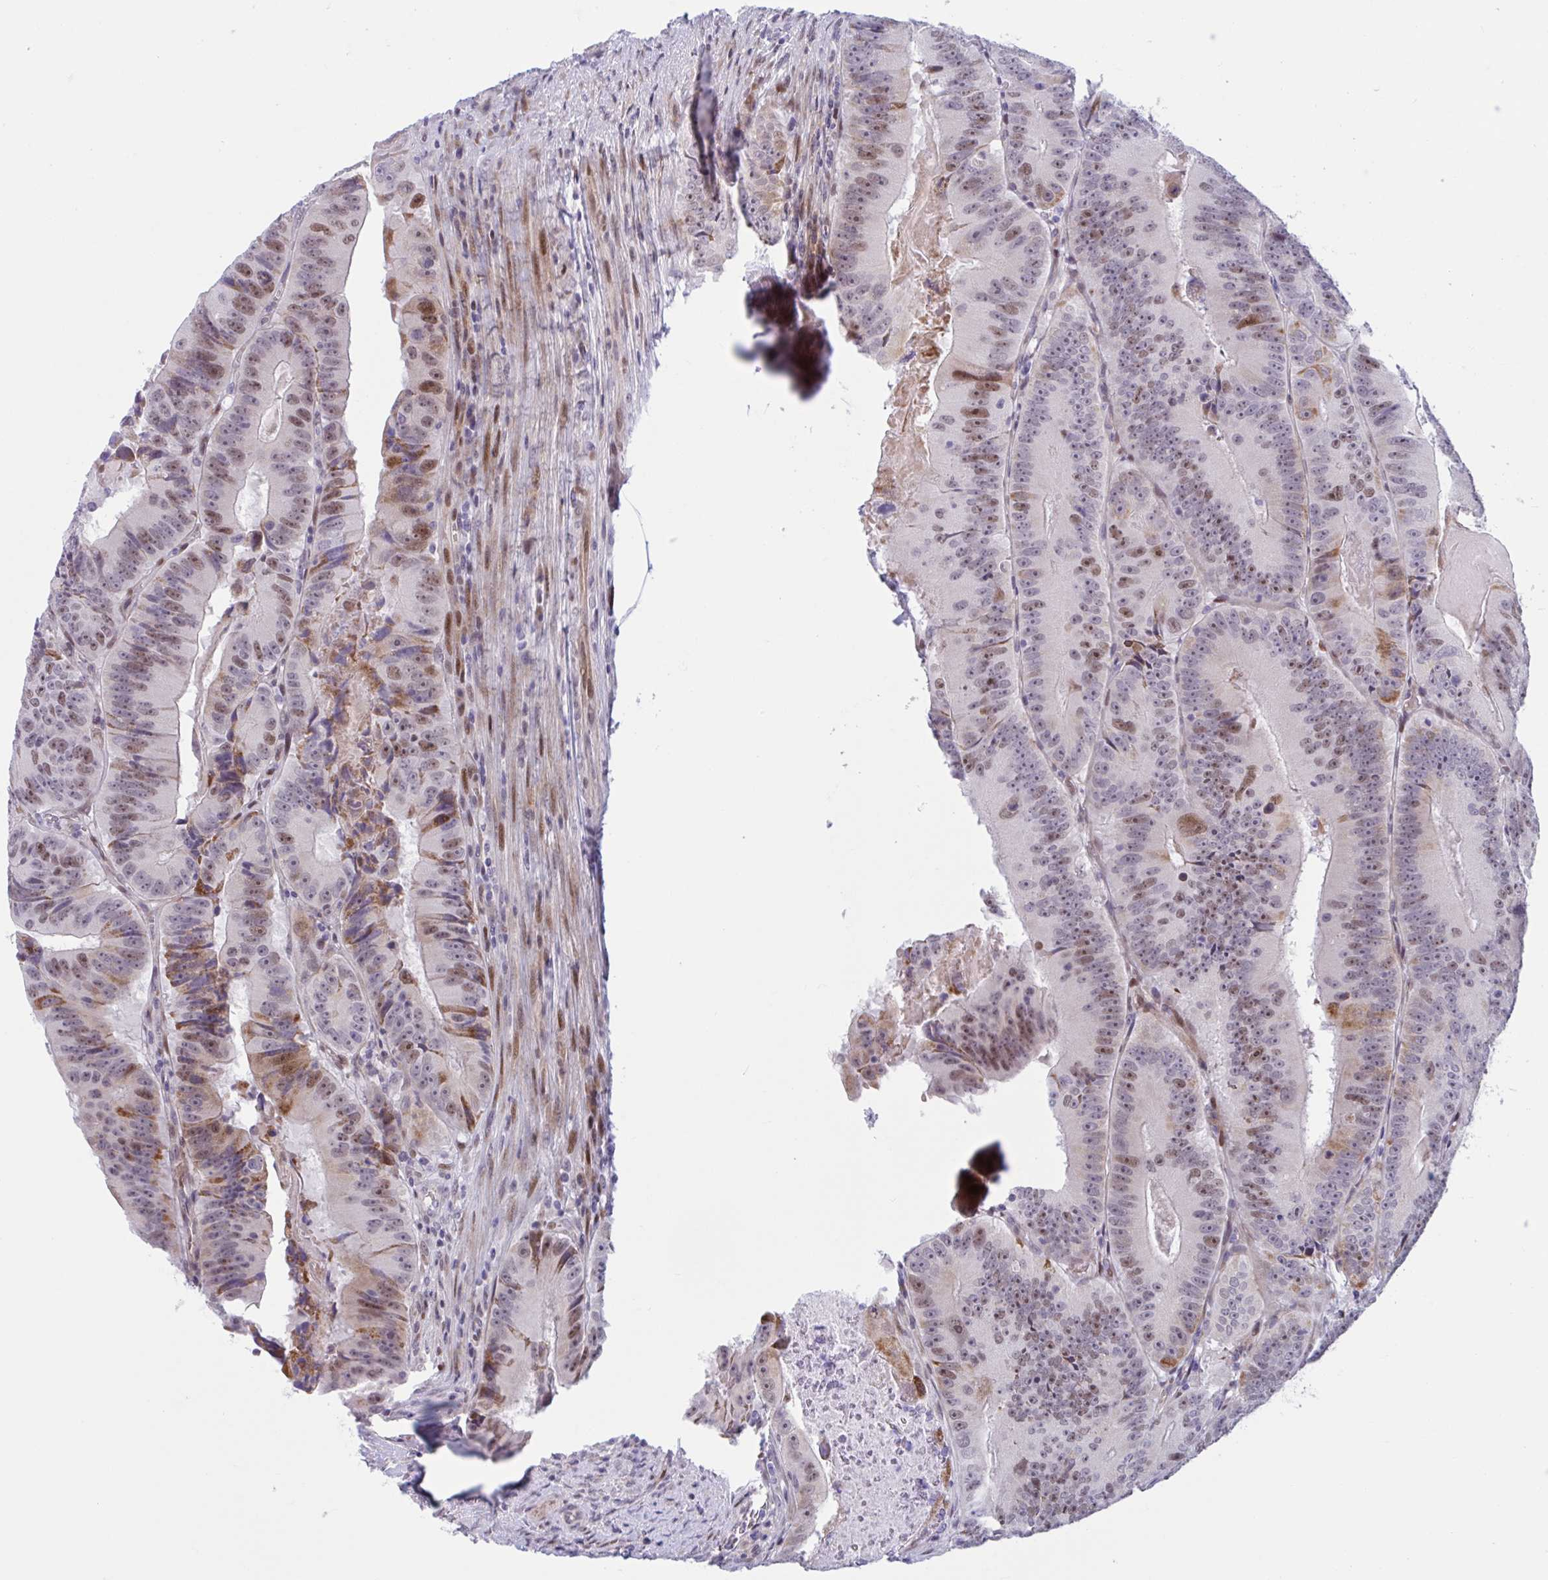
{"staining": {"intensity": "moderate", "quantity": "25%-75%", "location": "nuclear"}, "tissue": "colorectal cancer", "cell_type": "Tumor cells", "image_type": "cancer", "snomed": [{"axis": "morphology", "description": "Adenocarcinoma, NOS"}, {"axis": "topography", "description": "Colon"}], "caption": "Colorectal cancer stained with a protein marker reveals moderate staining in tumor cells.", "gene": "RBL1", "patient": {"sex": "female", "age": 86}}